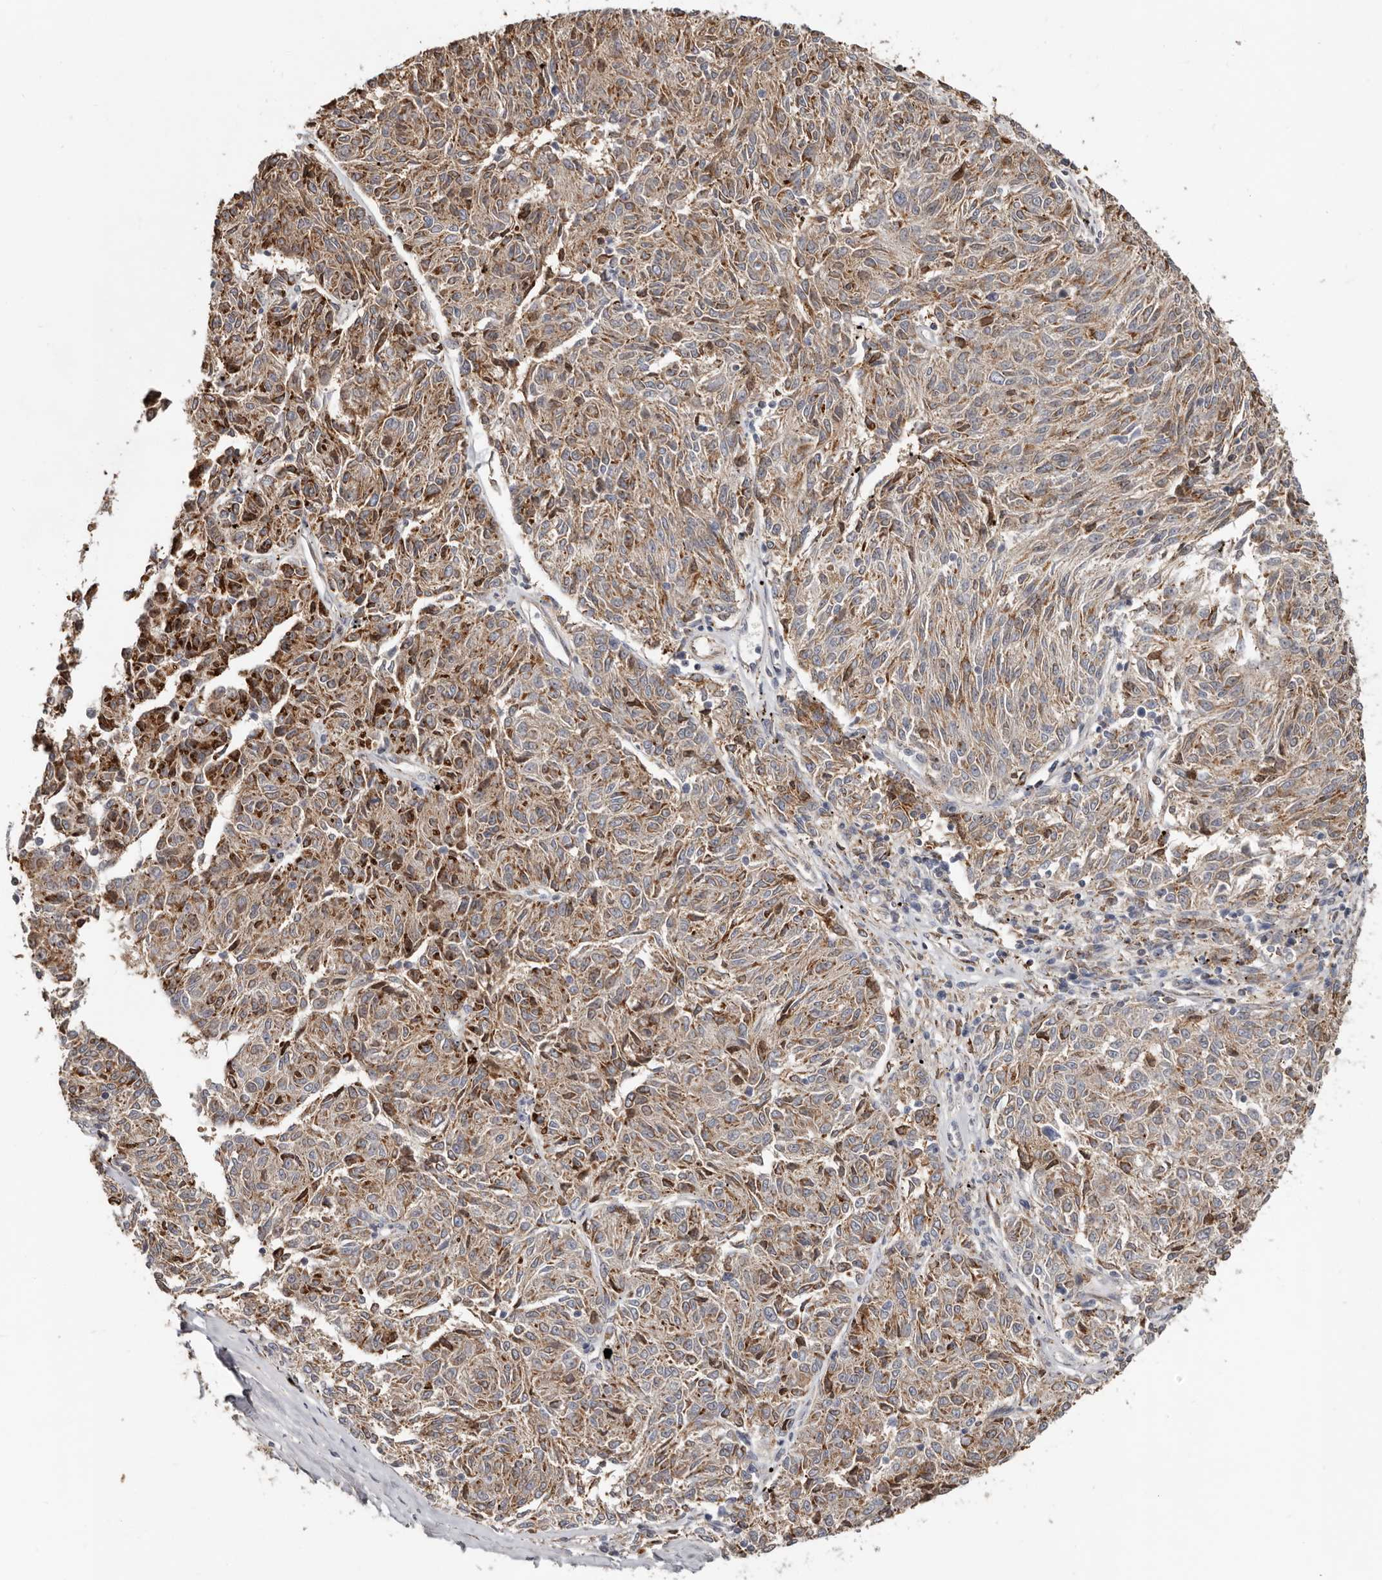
{"staining": {"intensity": "moderate", "quantity": ">75%", "location": "cytoplasmic/membranous"}, "tissue": "melanoma", "cell_type": "Tumor cells", "image_type": "cancer", "snomed": [{"axis": "morphology", "description": "Malignant melanoma, NOS"}, {"axis": "topography", "description": "Skin"}], "caption": "The image shows staining of malignant melanoma, revealing moderate cytoplasmic/membranous protein staining (brown color) within tumor cells.", "gene": "KIF26B", "patient": {"sex": "female", "age": 72}}